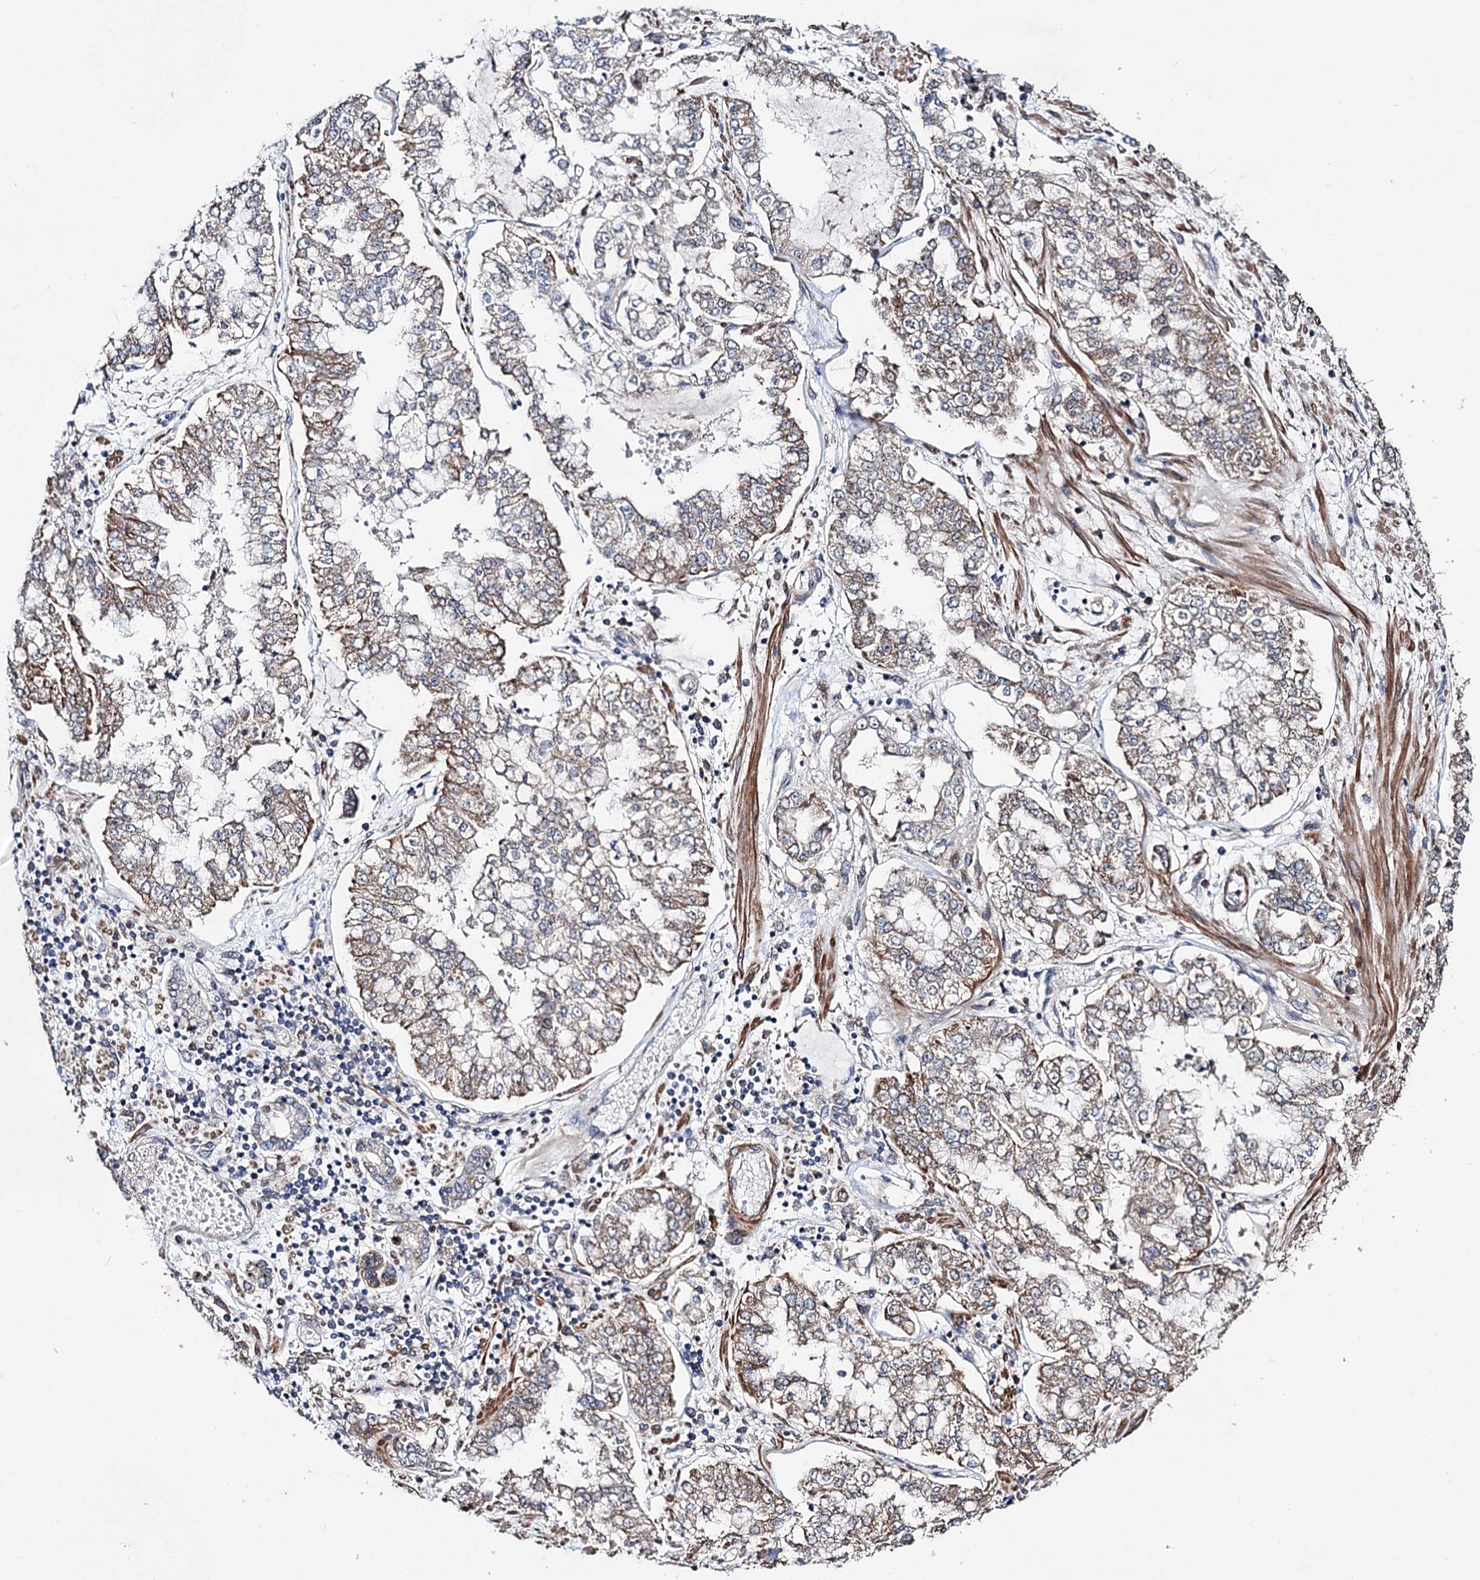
{"staining": {"intensity": "moderate", "quantity": ">75%", "location": "cytoplasmic/membranous"}, "tissue": "stomach cancer", "cell_type": "Tumor cells", "image_type": "cancer", "snomed": [{"axis": "morphology", "description": "Adenocarcinoma, NOS"}, {"axis": "topography", "description": "Stomach"}], "caption": "The histopathology image displays a brown stain indicating the presence of a protein in the cytoplasmic/membranous of tumor cells in stomach adenocarcinoma.", "gene": "CLPB", "patient": {"sex": "male", "age": 76}}